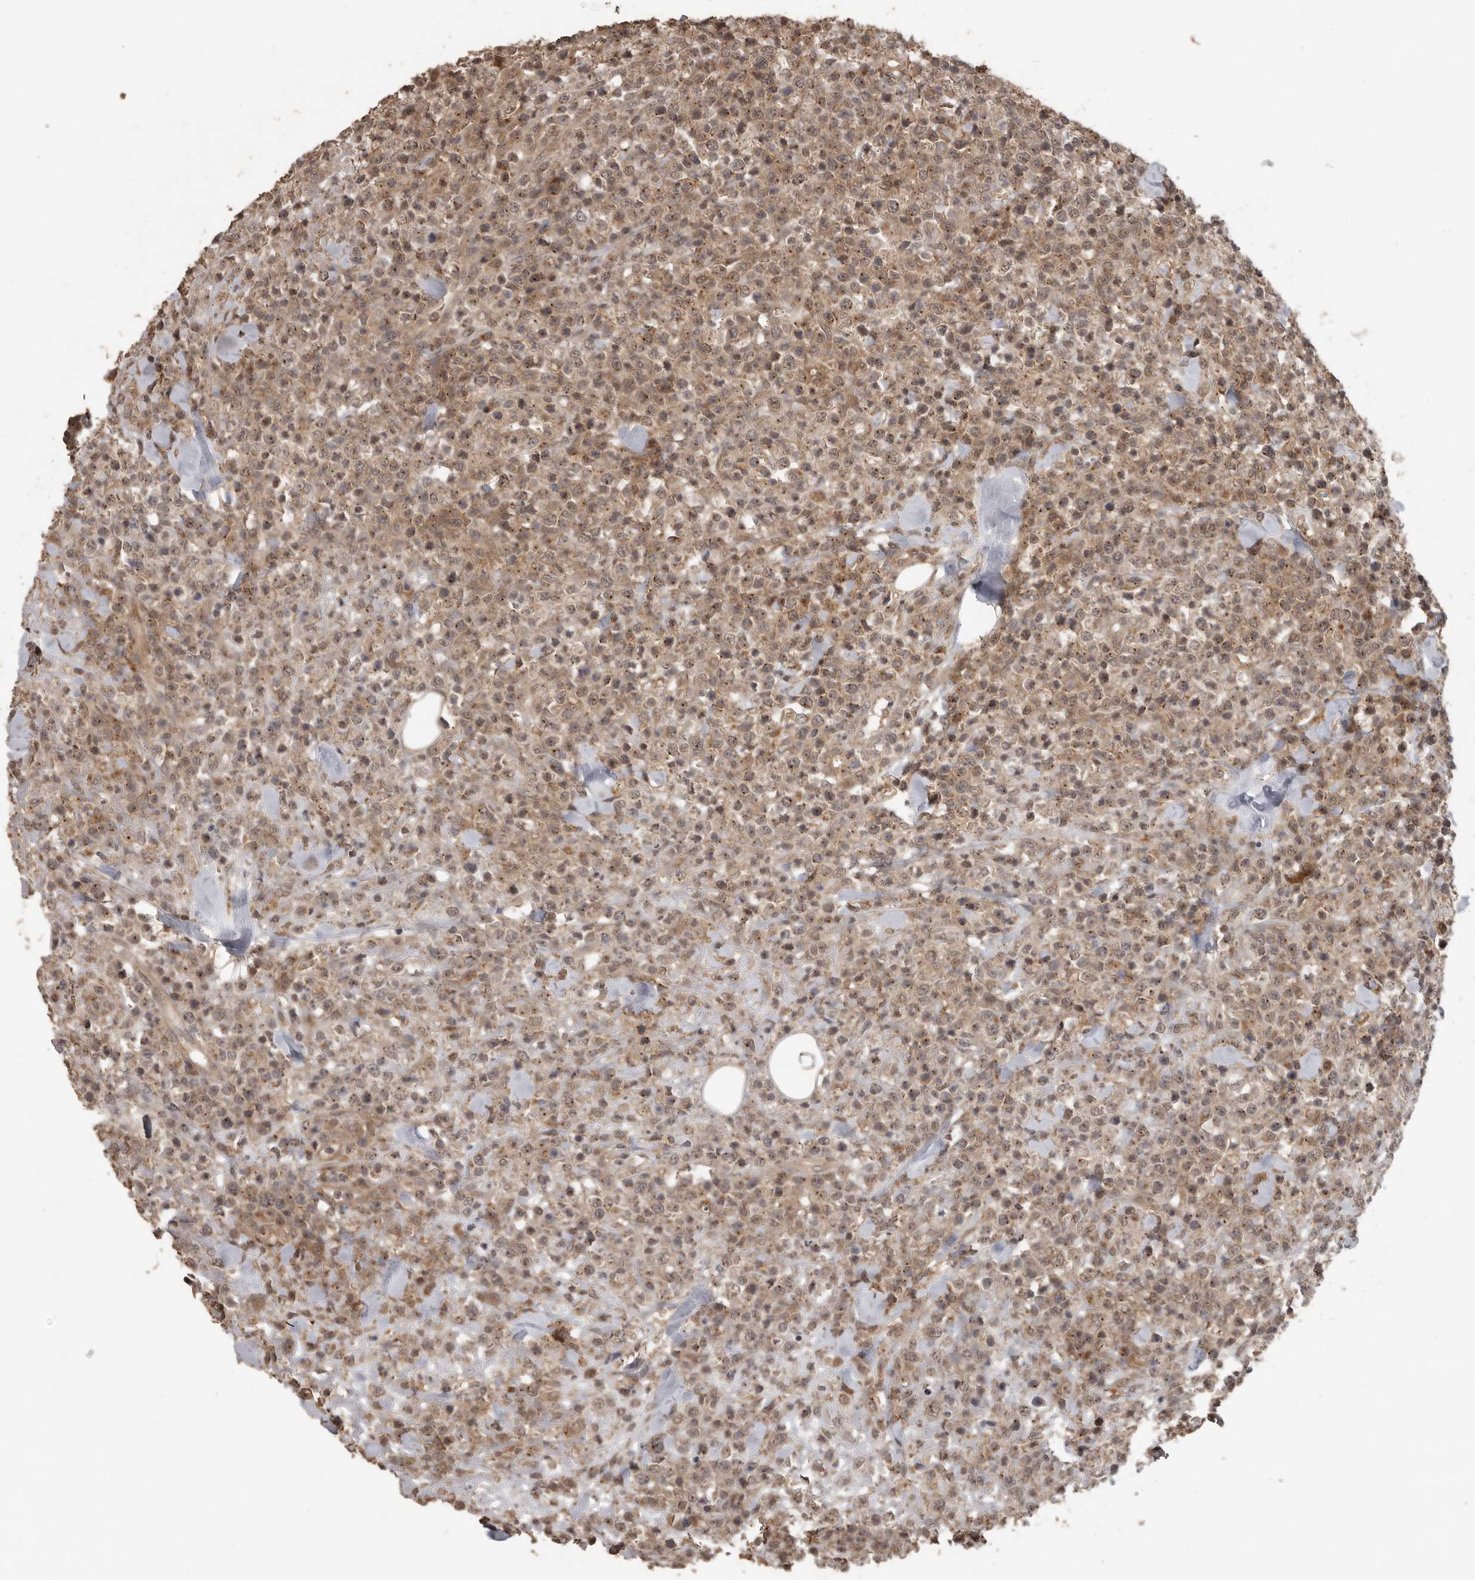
{"staining": {"intensity": "moderate", "quantity": ">75%", "location": "cytoplasmic/membranous,nuclear"}, "tissue": "lymphoma", "cell_type": "Tumor cells", "image_type": "cancer", "snomed": [{"axis": "morphology", "description": "Malignant lymphoma, non-Hodgkin's type, High grade"}, {"axis": "topography", "description": "Colon"}], "caption": "Protein analysis of lymphoma tissue displays moderate cytoplasmic/membranous and nuclear staining in approximately >75% of tumor cells.", "gene": "CEP350", "patient": {"sex": "female", "age": 53}}